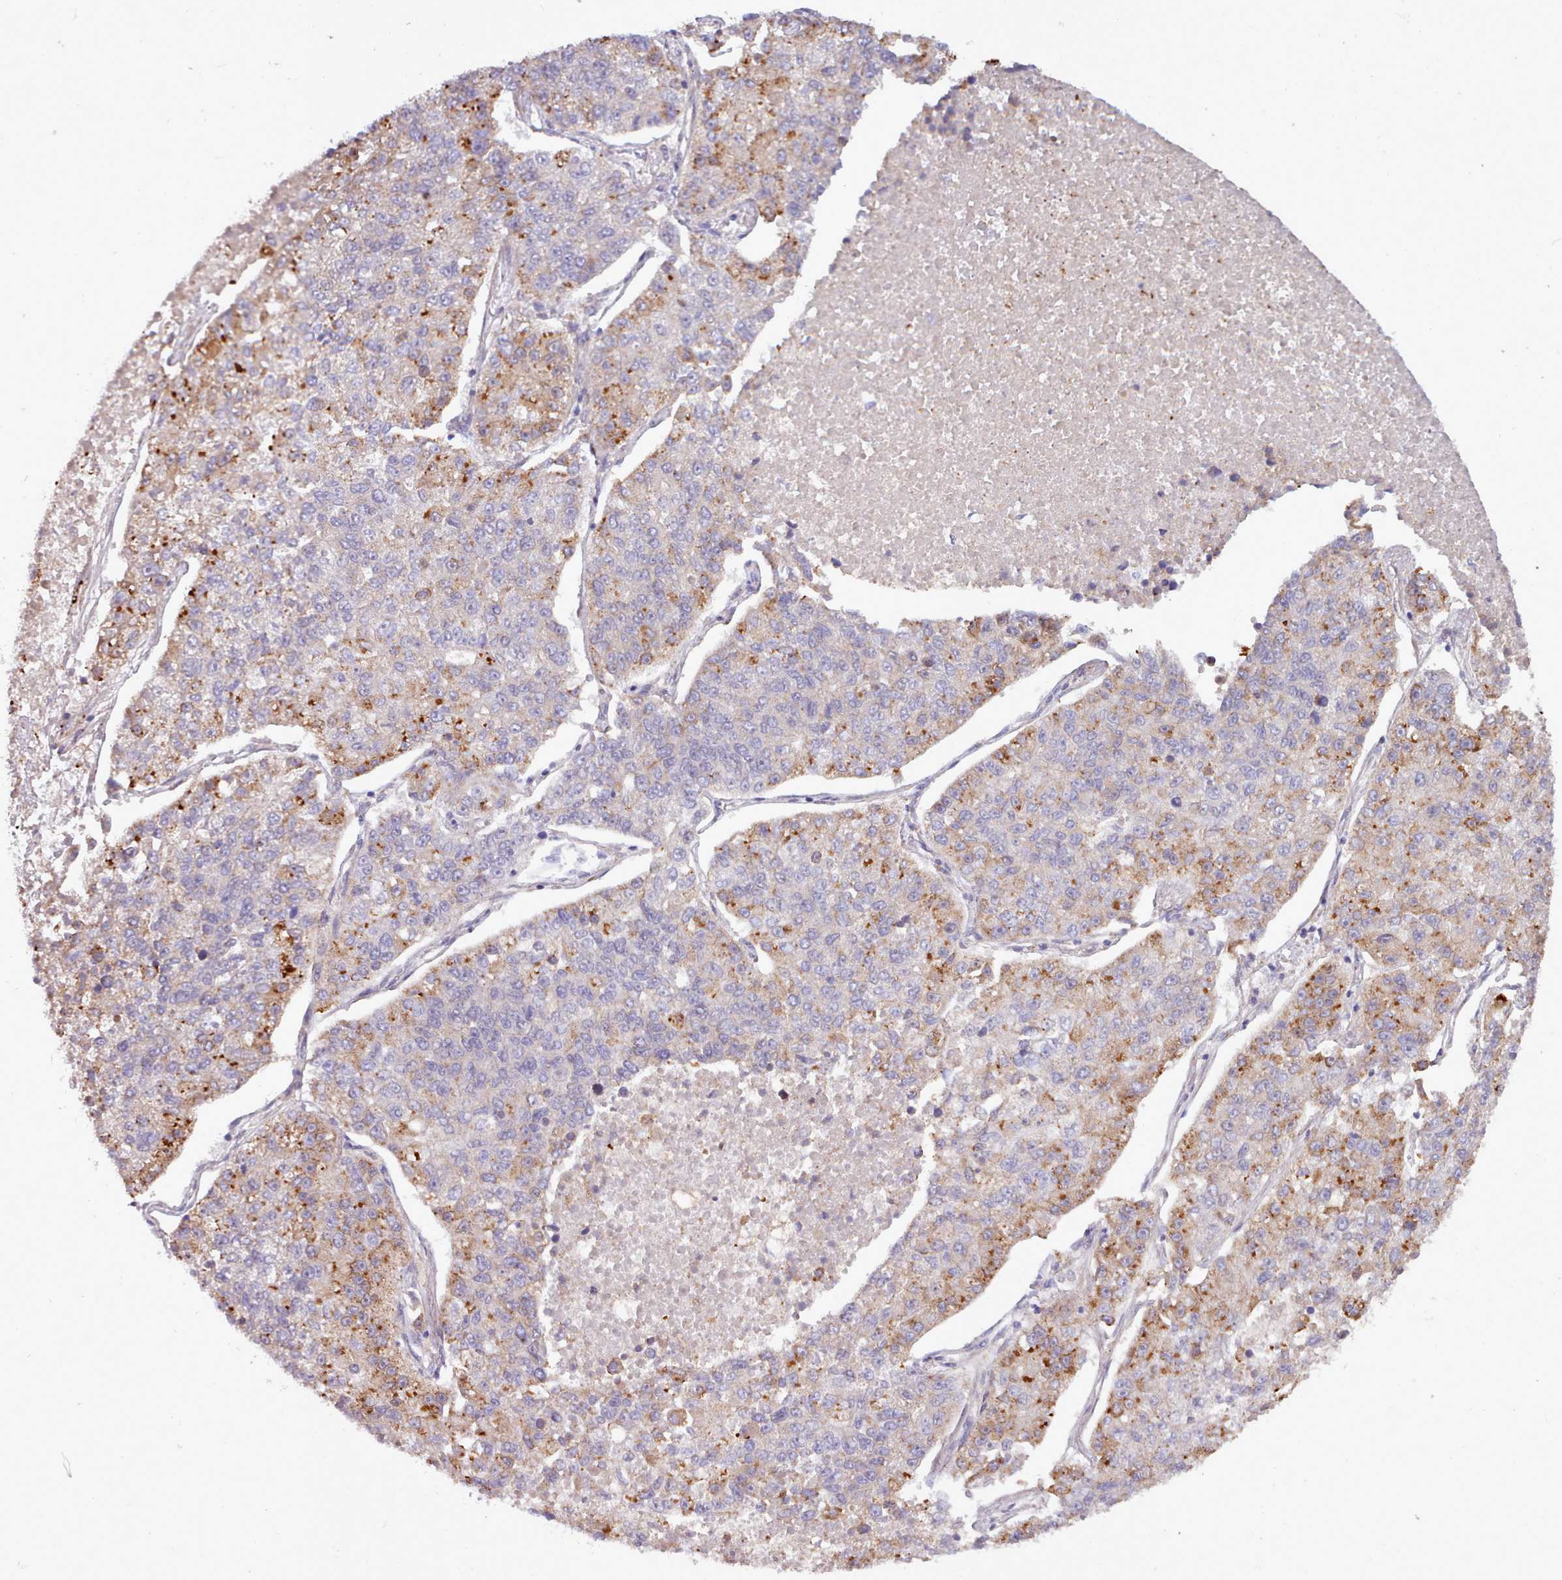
{"staining": {"intensity": "moderate", "quantity": "25%-75%", "location": "cytoplasmic/membranous"}, "tissue": "lung cancer", "cell_type": "Tumor cells", "image_type": "cancer", "snomed": [{"axis": "morphology", "description": "Adenocarcinoma, NOS"}, {"axis": "topography", "description": "Lung"}], "caption": "This image exhibits IHC staining of lung adenocarcinoma, with medium moderate cytoplasmic/membranous positivity in about 25%-75% of tumor cells.", "gene": "TRIM26", "patient": {"sex": "male", "age": 49}}